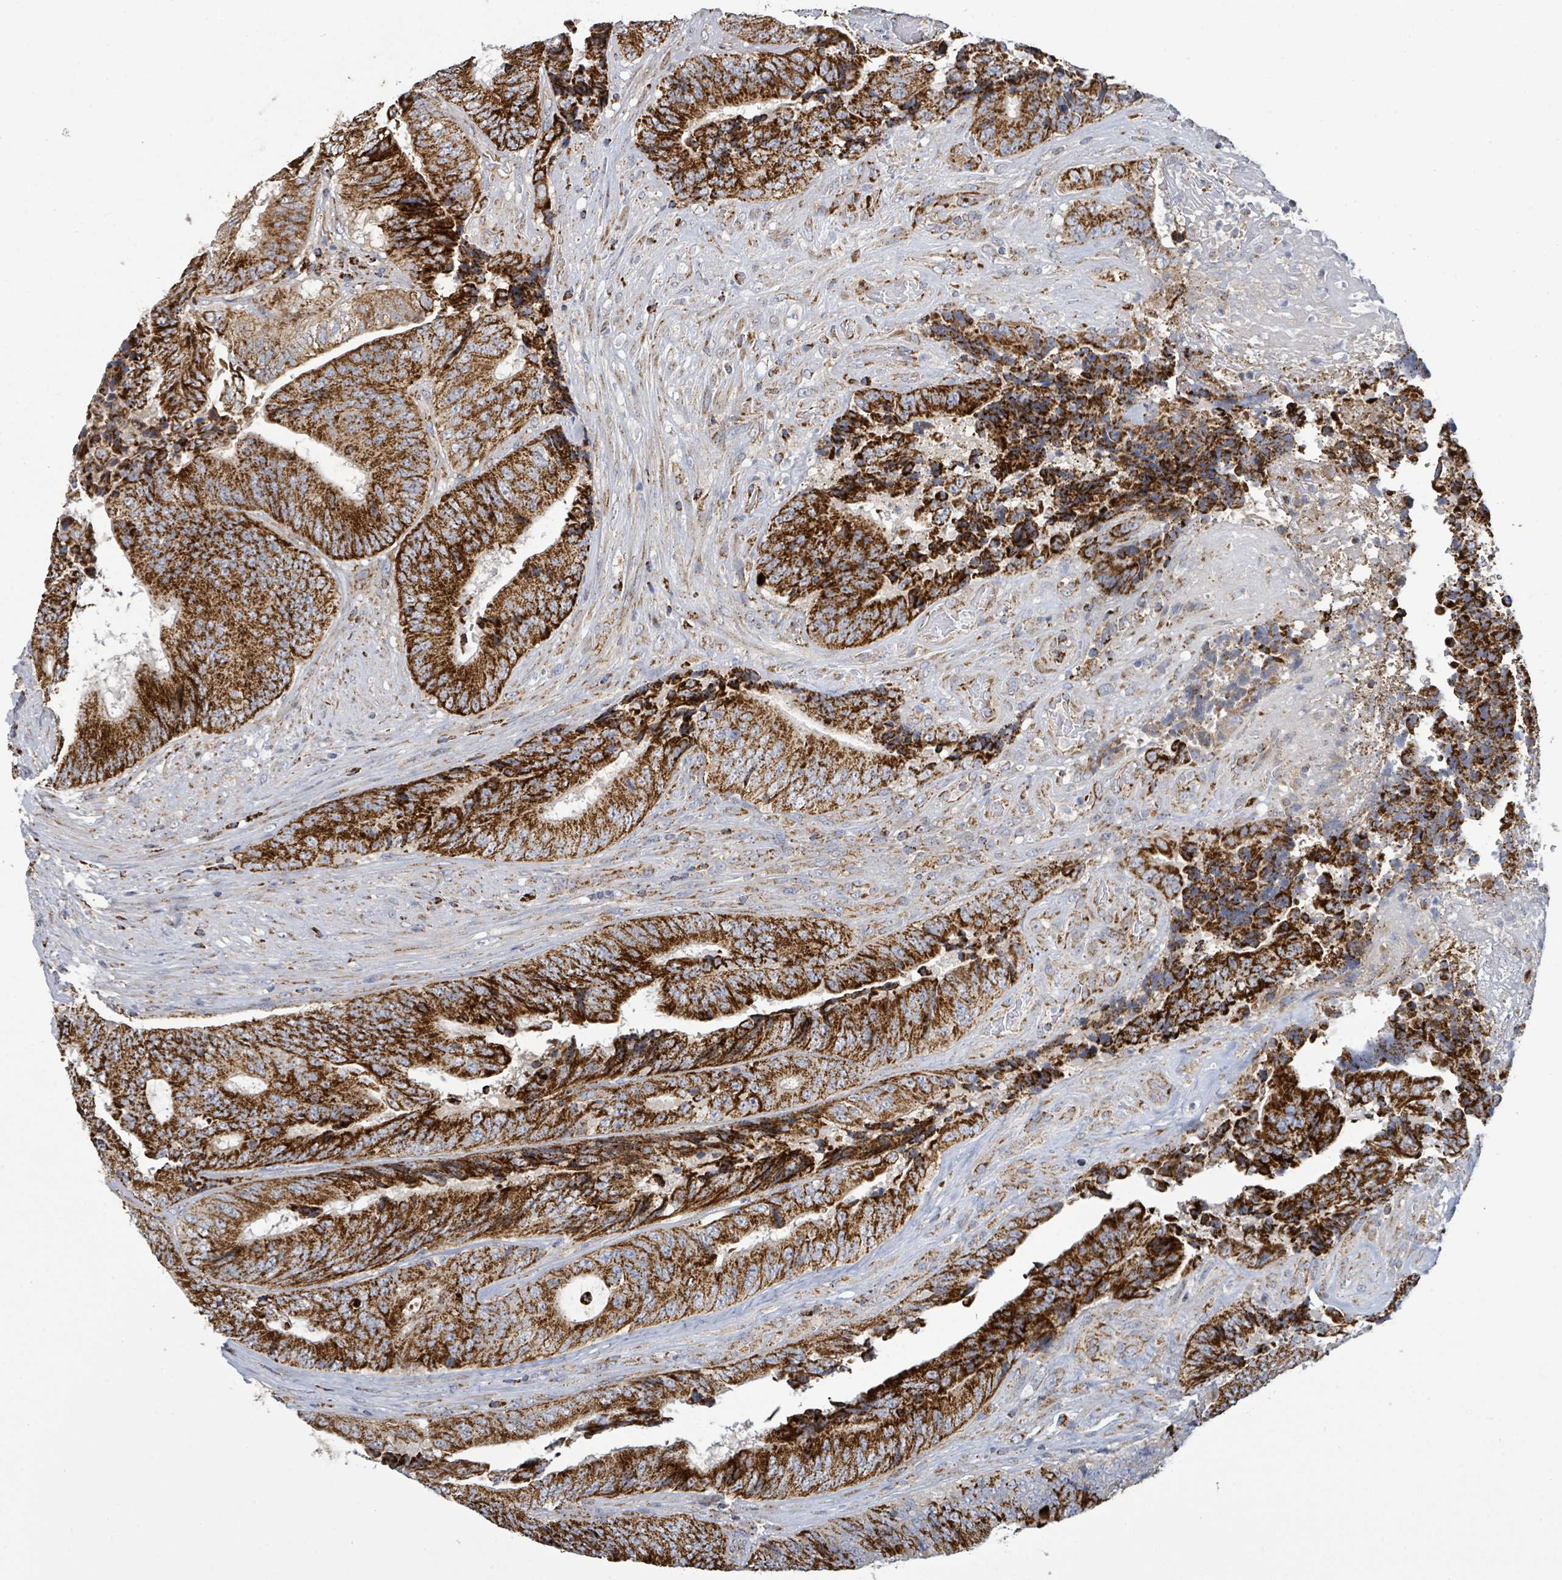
{"staining": {"intensity": "strong", "quantity": ">75%", "location": "cytoplasmic/membranous"}, "tissue": "colorectal cancer", "cell_type": "Tumor cells", "image_type": "cancer", "snomed": [{"axis": "morphology", "description": "Adenocarcinoma, NOS"}, {"axis": "topography", "description": "Rectum"}], "caption": "Tumor cells display strong cytoplasmic/membranous staining in approximately >75% of cells in adenocarcinoma (colorectal).", "gene": "SUCLG2", "patient": {"sex": "male", "age": 72}}